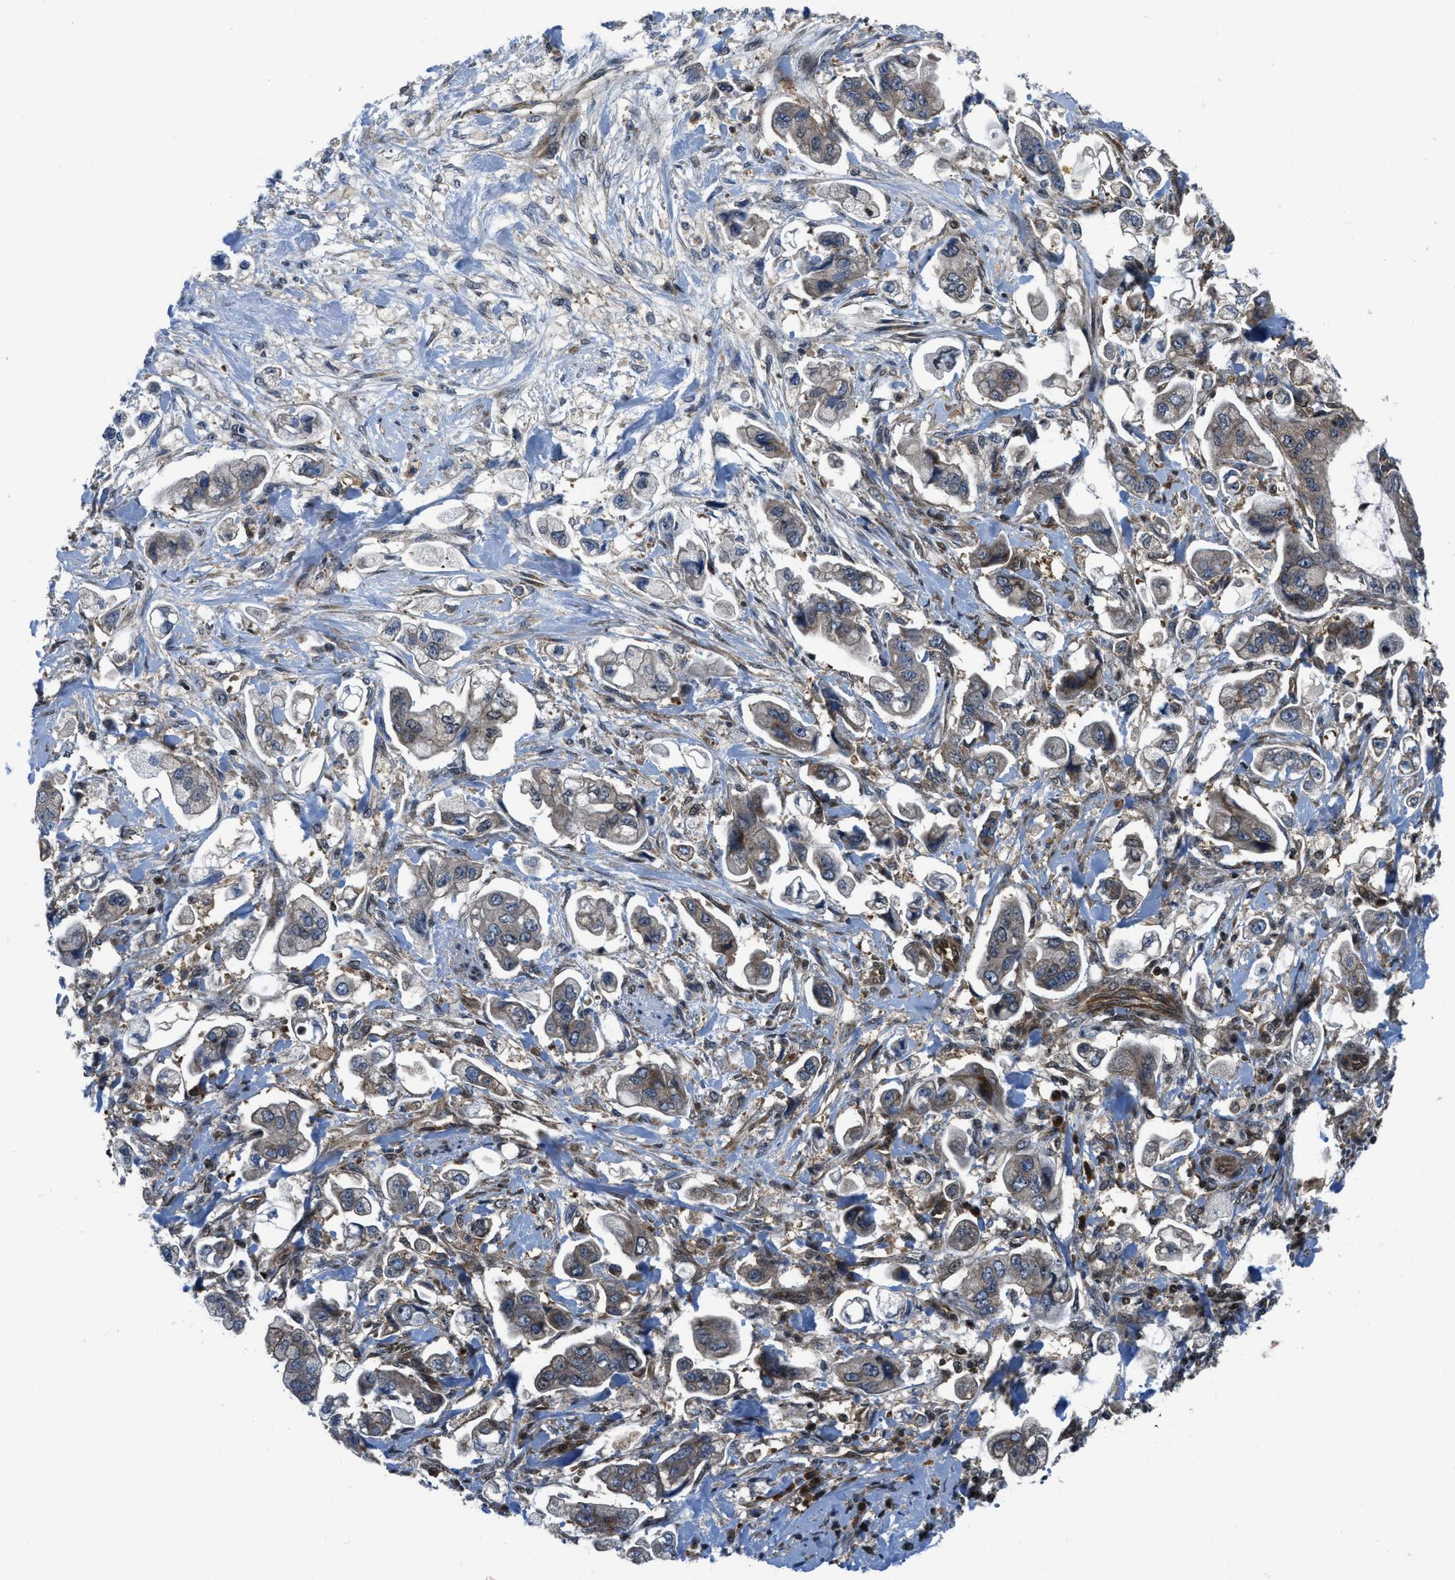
{"staining": {"intensity": "weak", "quantity": "25%-75%", "location": "cytoplasmic/membranous"}, "tissue": "stomach cancer", "cell_type": "Tumor cells", "image_type": "cancer", "snomed": [{"axis": "morphology", "description": "Adenocarcinoma, NOS"}, {"axis": "topography", "description": "Stomach"}], "caption": "DAB immunohistochemical staining of stomach adenocarcinoma reveals weak cytoplasmic/membranous protein staining in approximately 25%-75% of tumor cells. The staining is performed using DAB brown chromogen to label protein expression. The nuclei are counter-stained blue using hematoxylin.", "gene": "PPP2CB", "patient": {"sex": "male", "age": 62}}